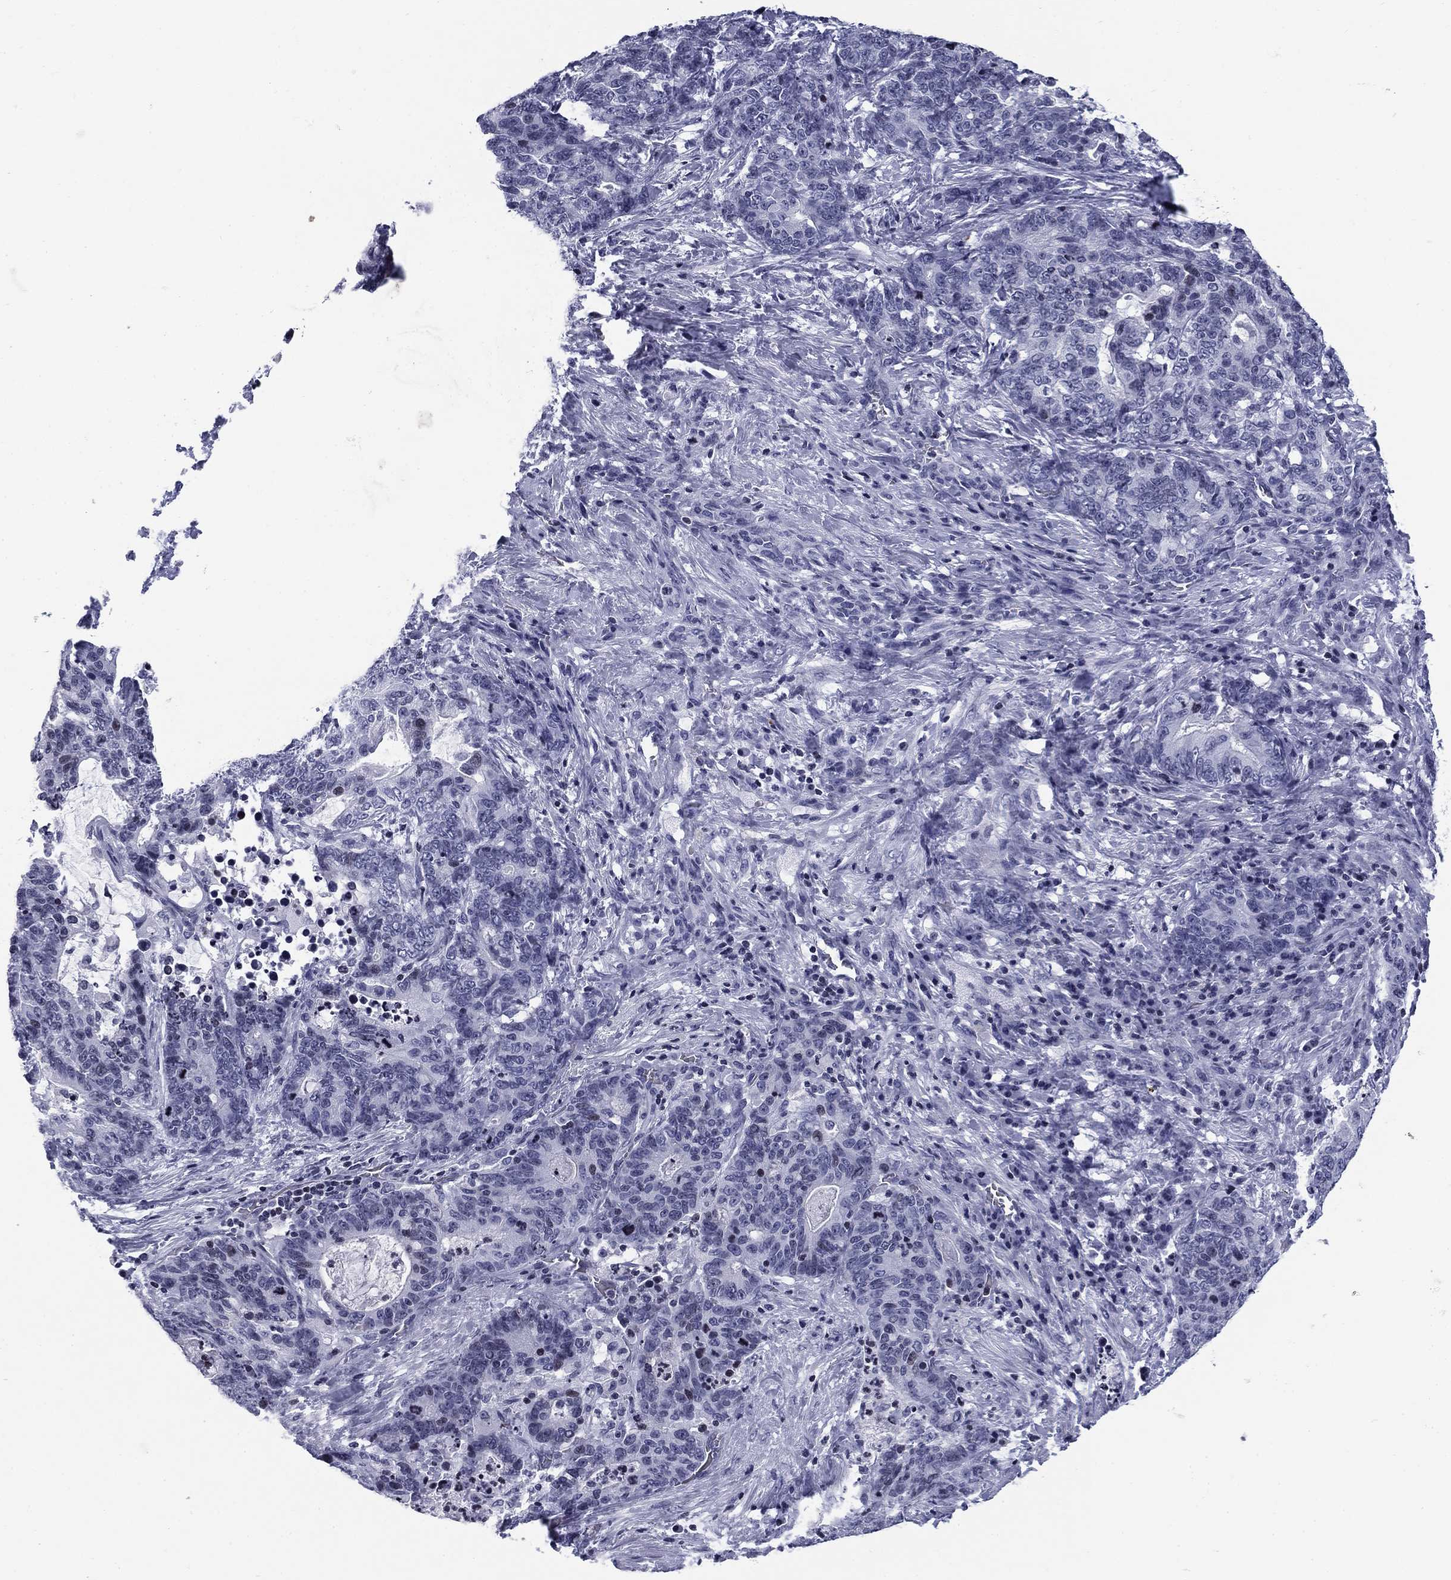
{"staining": {"intensity": "negative", "quantity": "none", "location": "none"}, "tissue": "stomach cancer", "cell_type": "Tumor cells", "image_type": "cancer", "snomed": [{"axis": "morphology", "description": "Normal tissue, NOS"}, {"axis": "morphology", "description": "Adenocarcinoma, NOS"}, {"axis": "topography", "description": "Stomach"}], "caption": "IHC photomicrograph of stomach cancer (adenocarcinoma) stained for a protein (brown), which exhibits no positivity in tumor cells.", "gene": "CCDC144A", "patient": {"sex": "female", "age": 64}}